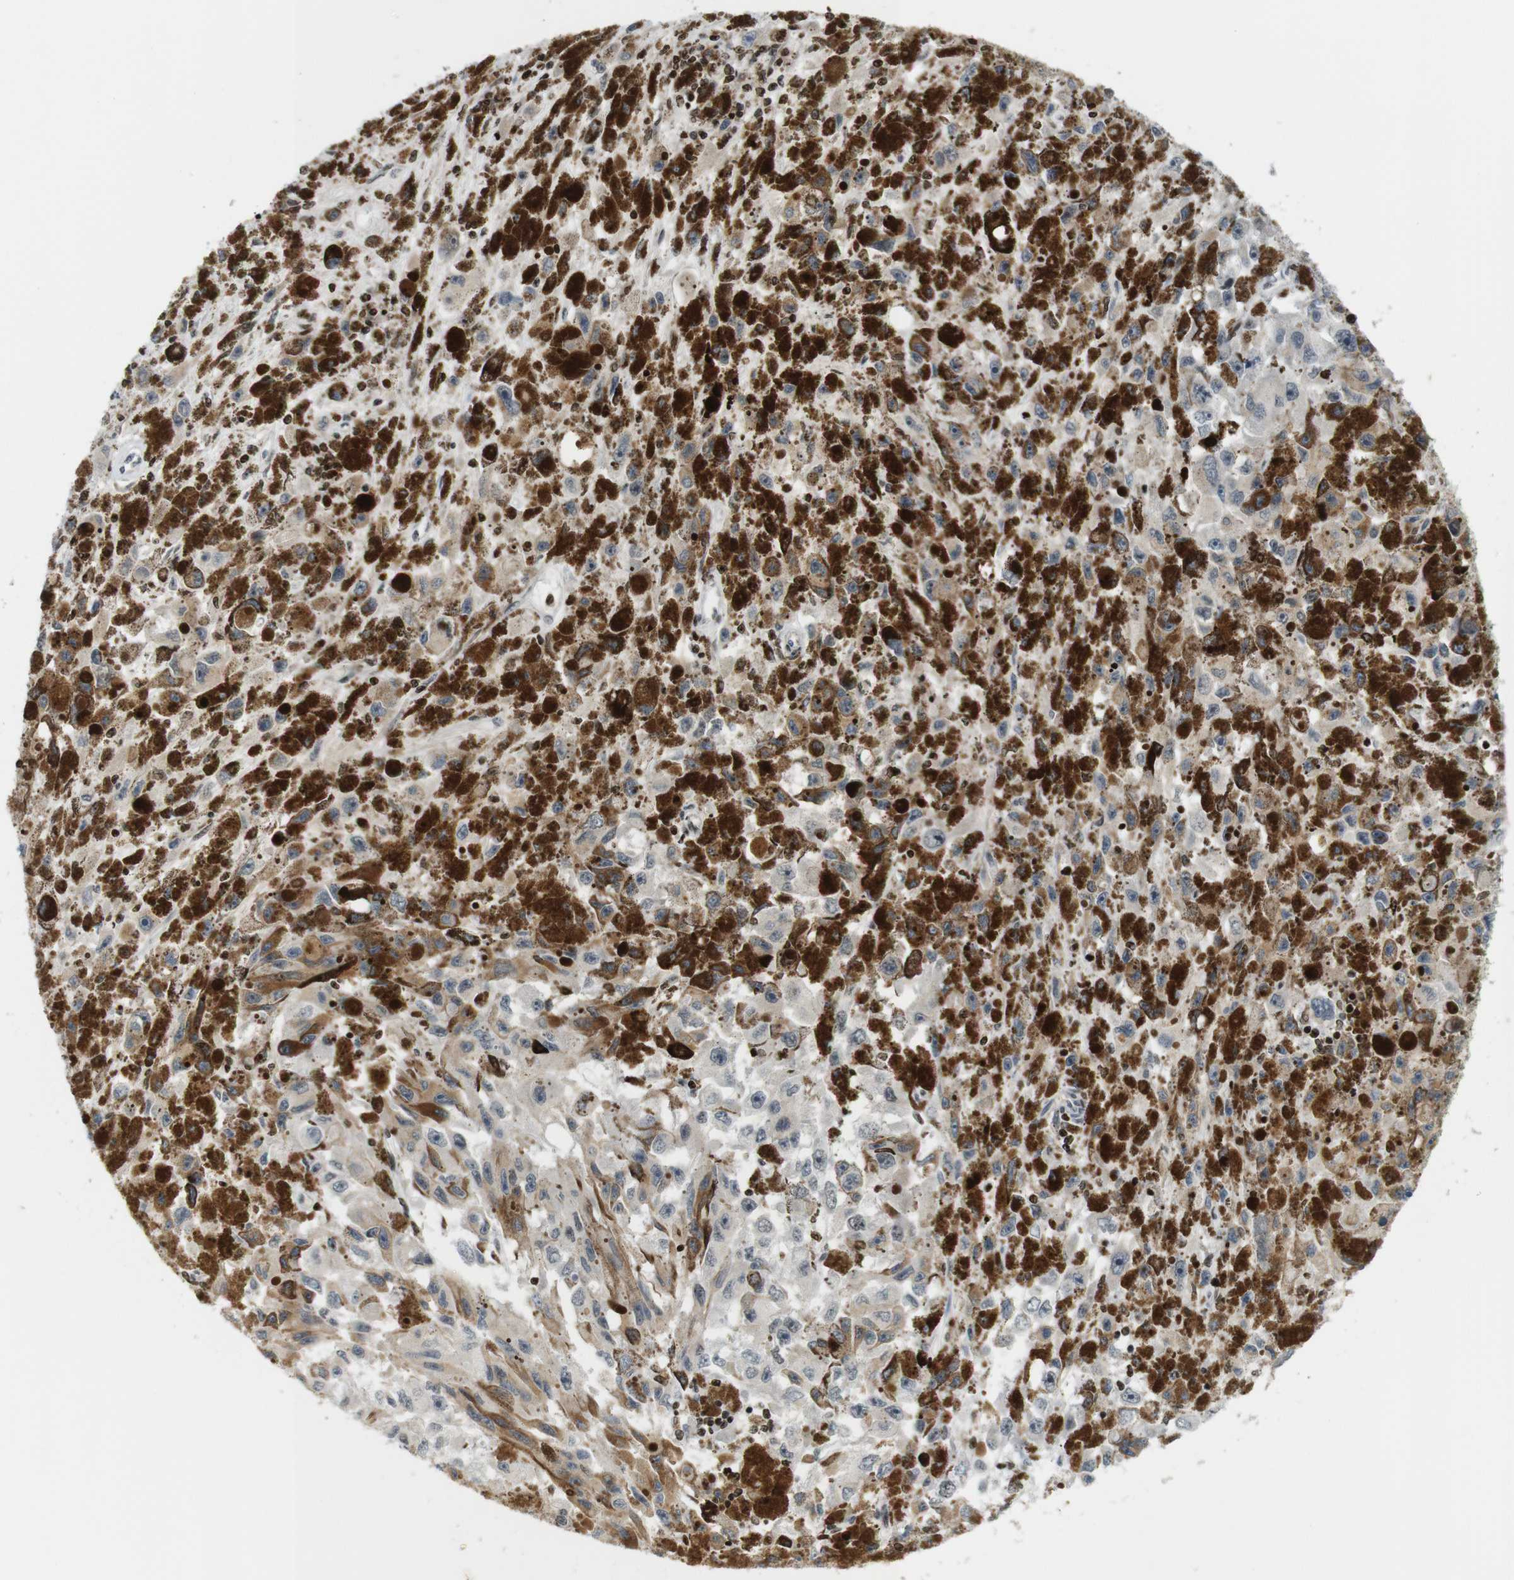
{"staining": {"intensity": "moderate", "quantity": ">75%", "location": "cytoplasmic/membranous"}, "tissue": "melanoma", "cell_type": "Tumor cells", "image_type": "cancer", "snomed": [{"axis": "morphology", "description": "Malignant melanoma, NOS"}, {"axis": "topography", "description": "Skin"}], "caption": "Malignant melanoma tissue shows moderate cytoplasmic/membranous staining in about >75% of tumor cells, visualized by immunohistochemistry. (brown staining indicates protein expression, while blue staining denotes nuclei).", "gene": "MBD1", "patient": {"sex": "female", "age": 104}}